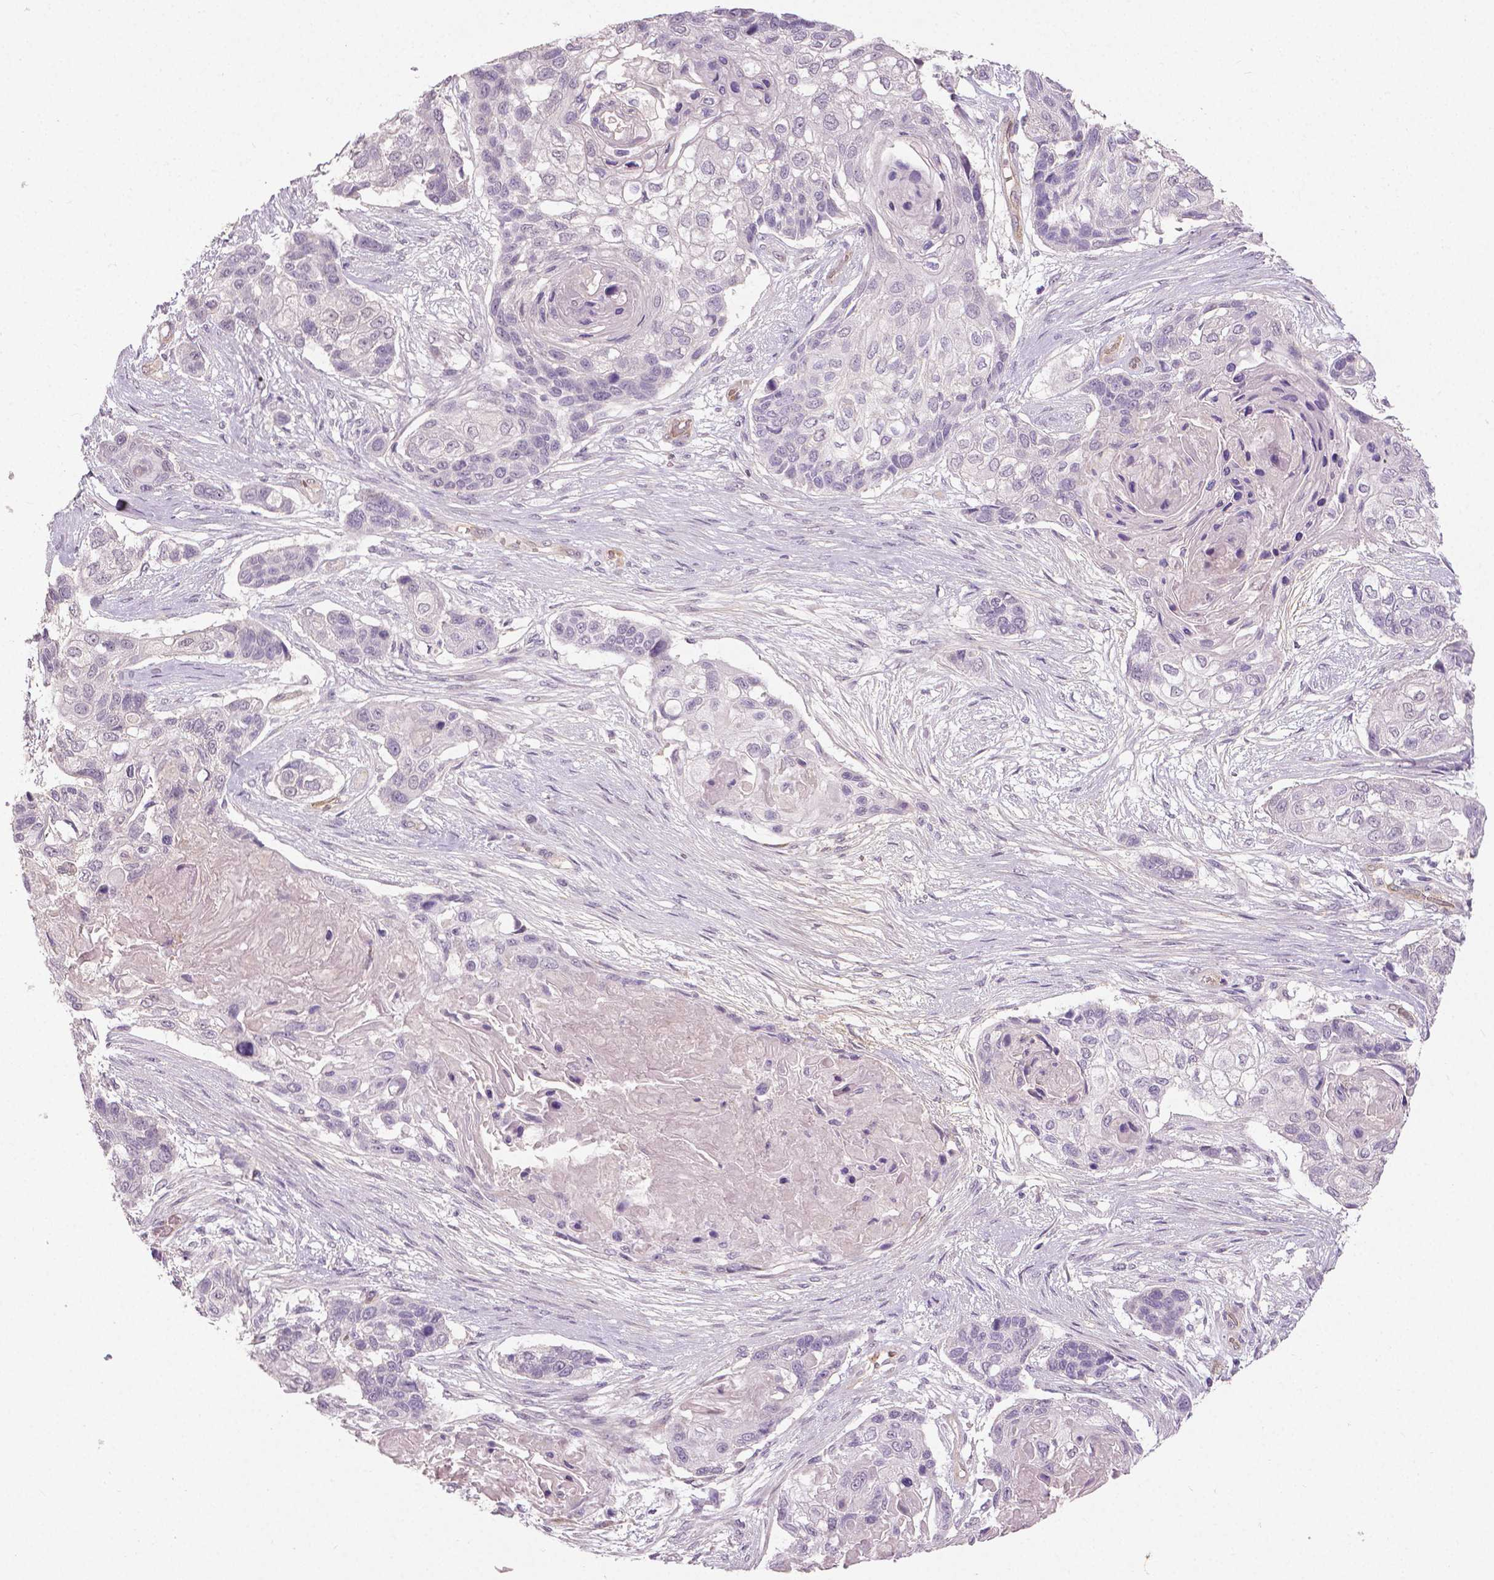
{"staining": {"intensity": "negative", "quantity": "none", "location": "none"}, "tissue": "lung cancer", "cell_type": "Tumor cells", "image_type": "cancer", "snomed": [{"axis": "morphology", "description": "Squamous cell carcinoma, NOS"}, {"axis": "topography", "description": "Lung"}], "caption": "The immunohistochemistry (IHC) micrograph has no significant expression in tumor cells of squamous cell carcinoma (lung) tissue.", "gene": "FLT1", "patient": {"sex": "male", "age": 69}}